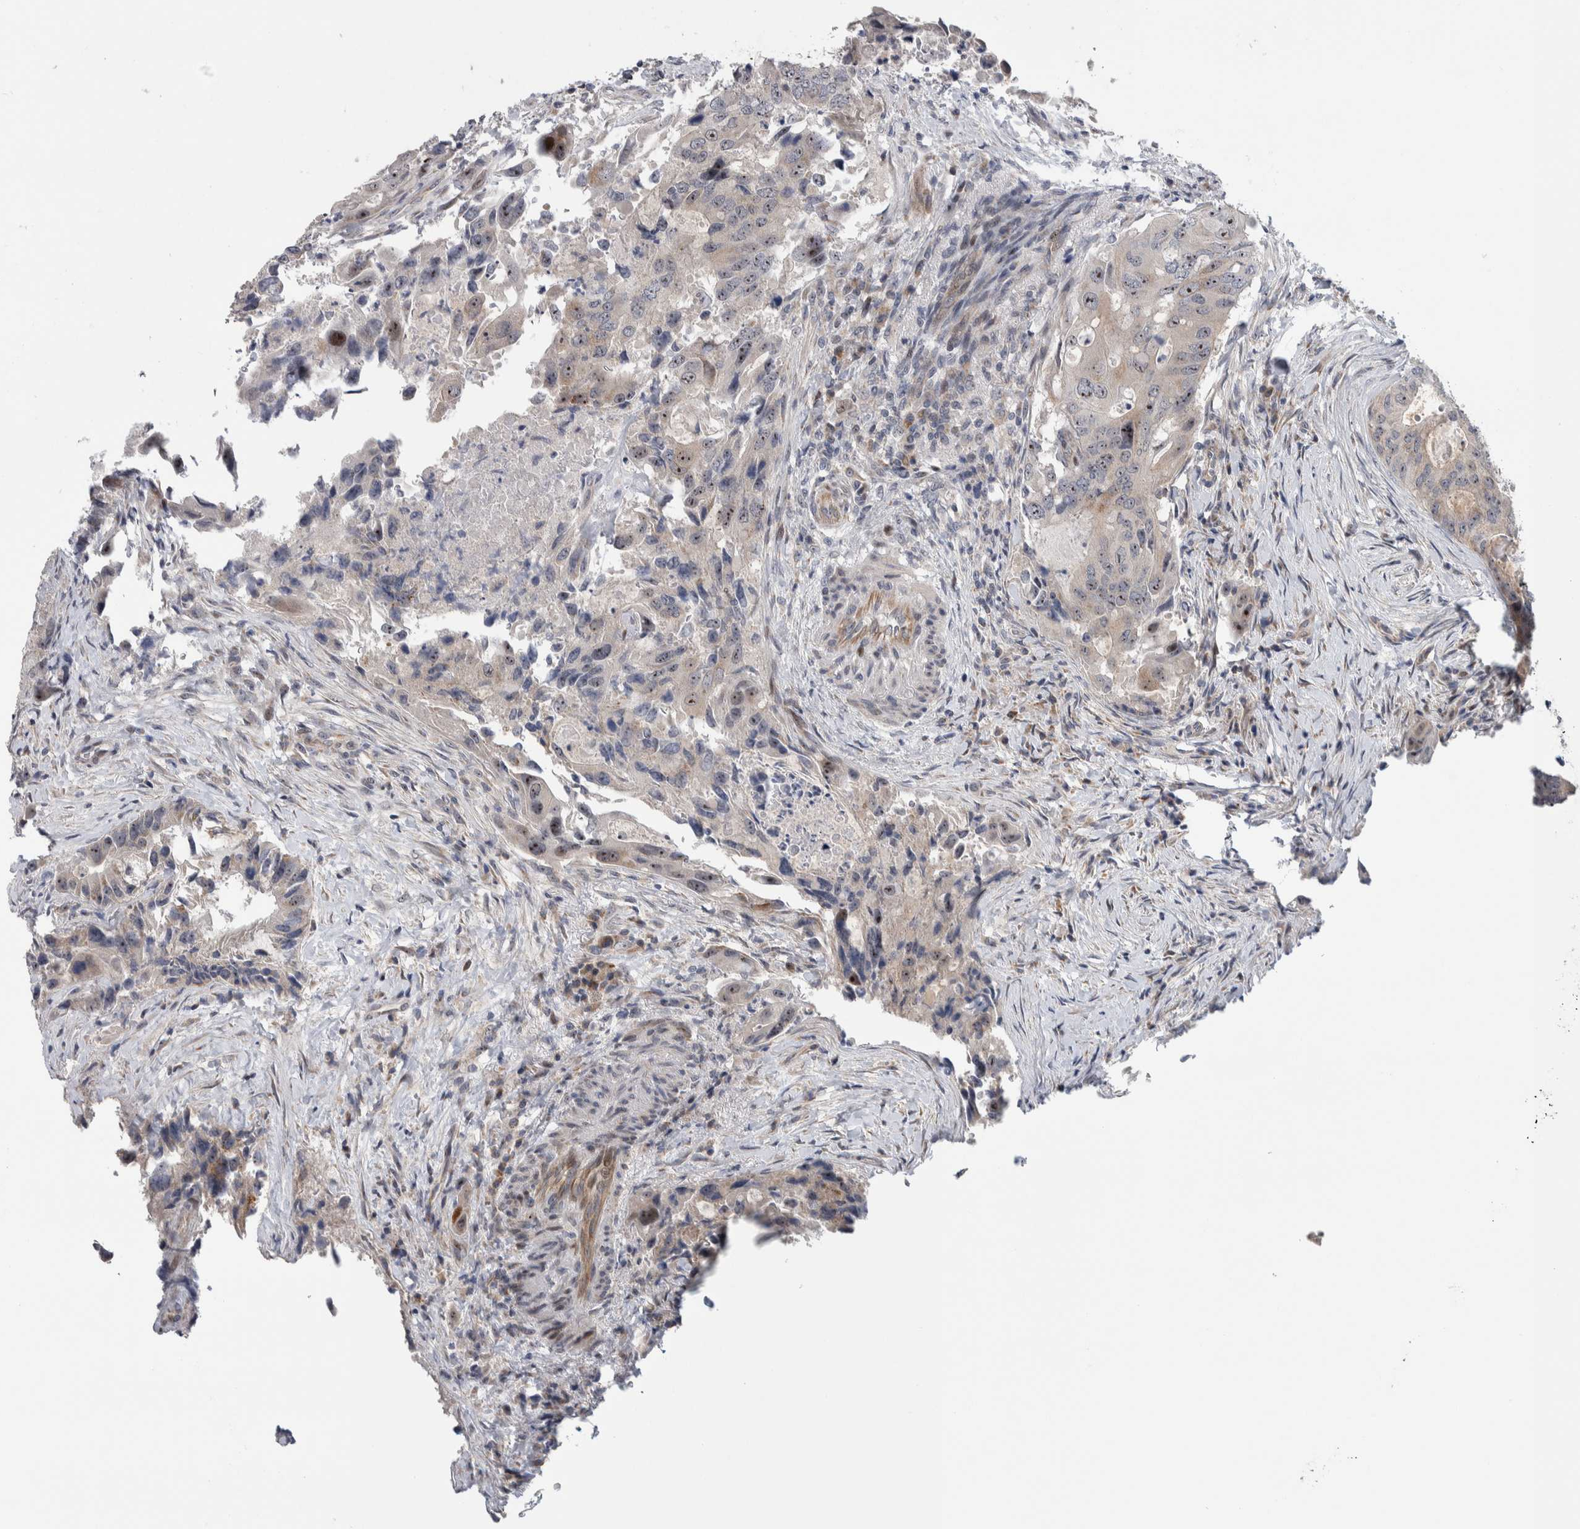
{"staining": {"intensity": "strong", "quantity": "25%-75%", "location": "nuclear"}, "tissue": "colorectal cancer", "cell_type": "Tumor cells", "image_type": "cancer", "snomed": [{"axis": "morphology", "description": "Adenocarcinoma, NOS"}, {"axis": "topography", "description": "Colon"}], "caption": "Brown immunohistochemical staining in human colorectal adenocarcinoma demonstrates strong nuclear expression in approximately 25%-75% of tumor cells.", "gene": "PRRG4", "patient": {"sex": "male", "age": 71}}